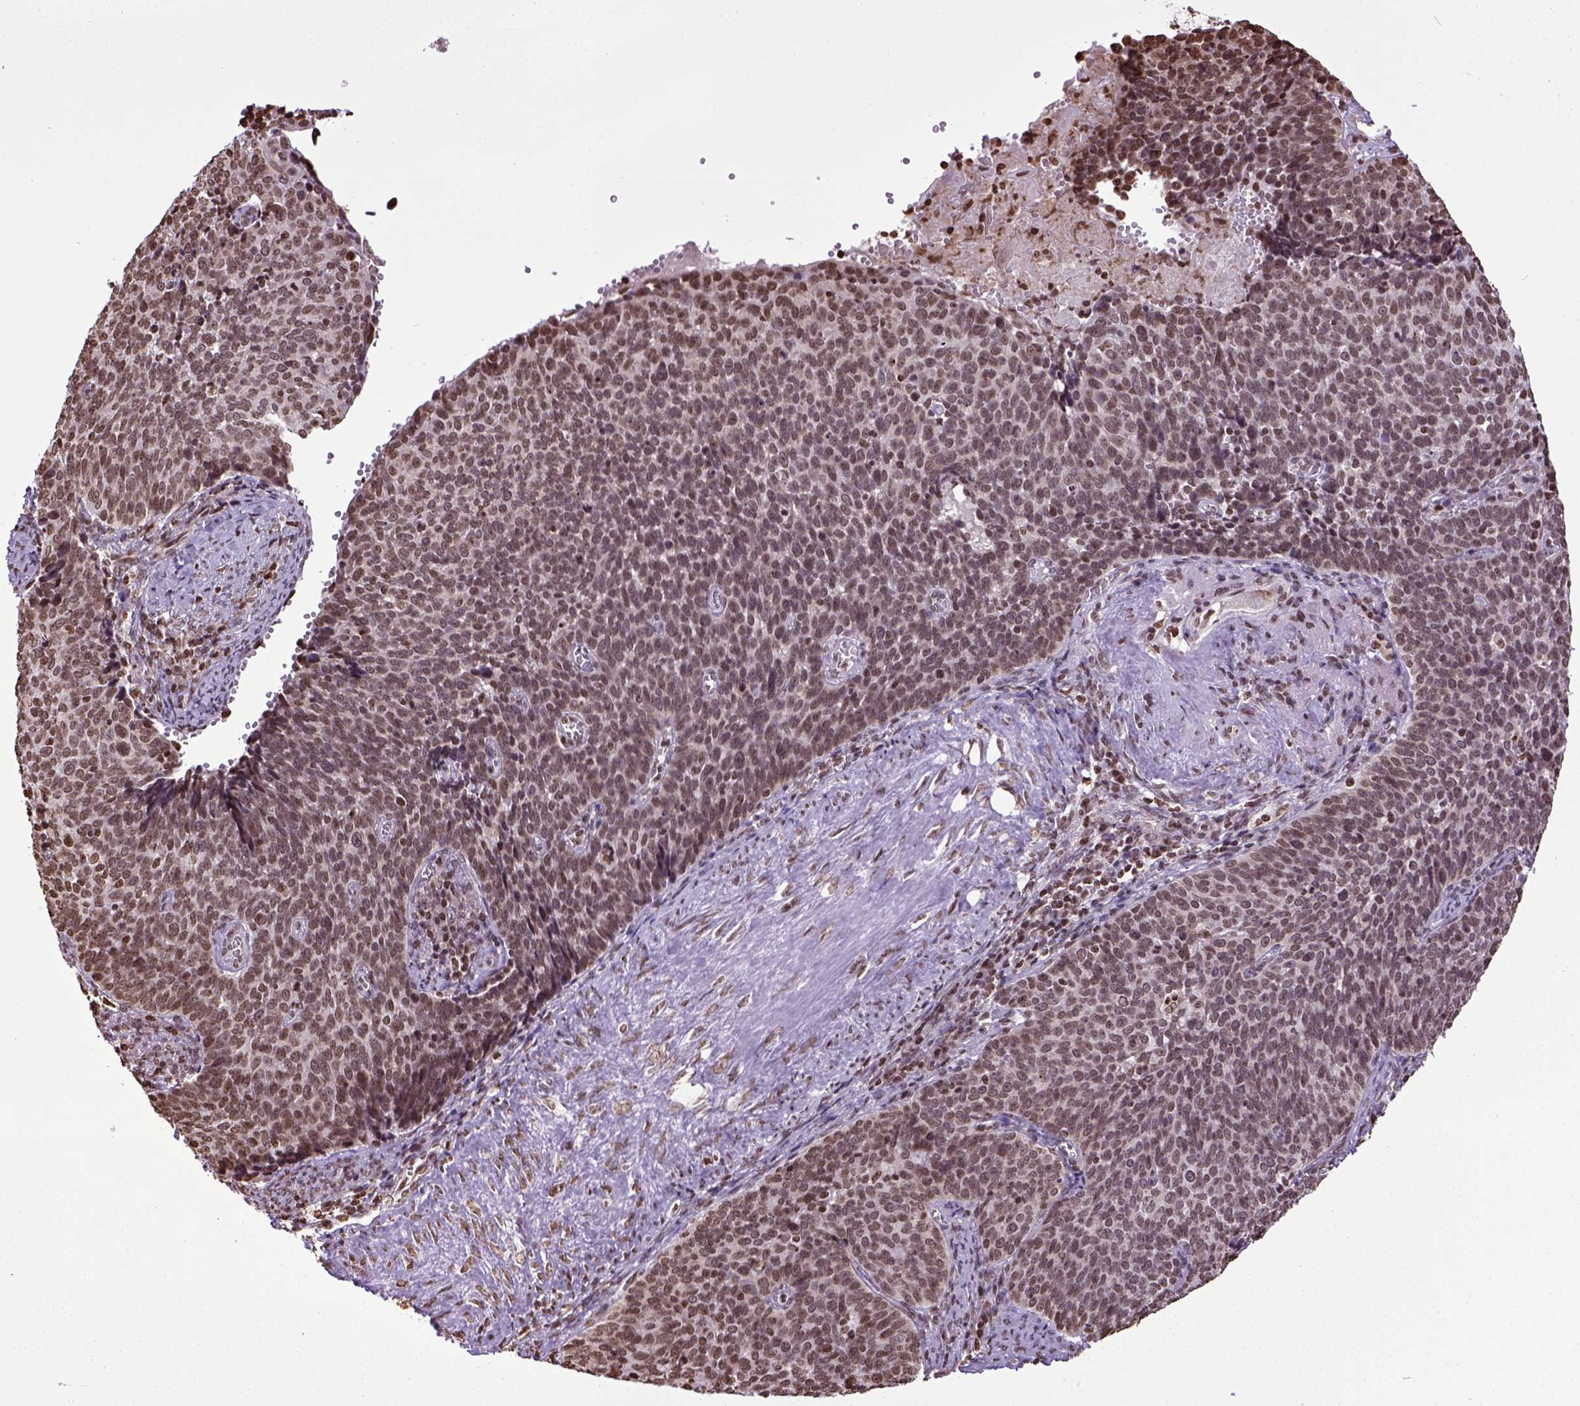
{"staining": {"intensity": "moderate", "quantity": ">75%", "location": "nuclear"}, "tissue": "cervical cancer", "cell_type": "Tumor cells", "image_type": "cancer", "snomed": [{"axis": "morphology", "description": "Normal tissue, NOS"}, {"axis": "morphology", "description": "Squamous cell carcinoma, NOS"}, {"axis": "topography", "description": "Cervix"}], "caption": "Moderate nuclear staining is present in about >75% of tumor cells in cervical cancer (squamous cell carcinoma). The staining was performed using DAB, with brown indicating positive protein expression. Nuclei are stained blue with hematoxylin.", "gene": "ZNF75D", "patient": {"sex": "female", "age": 39}}